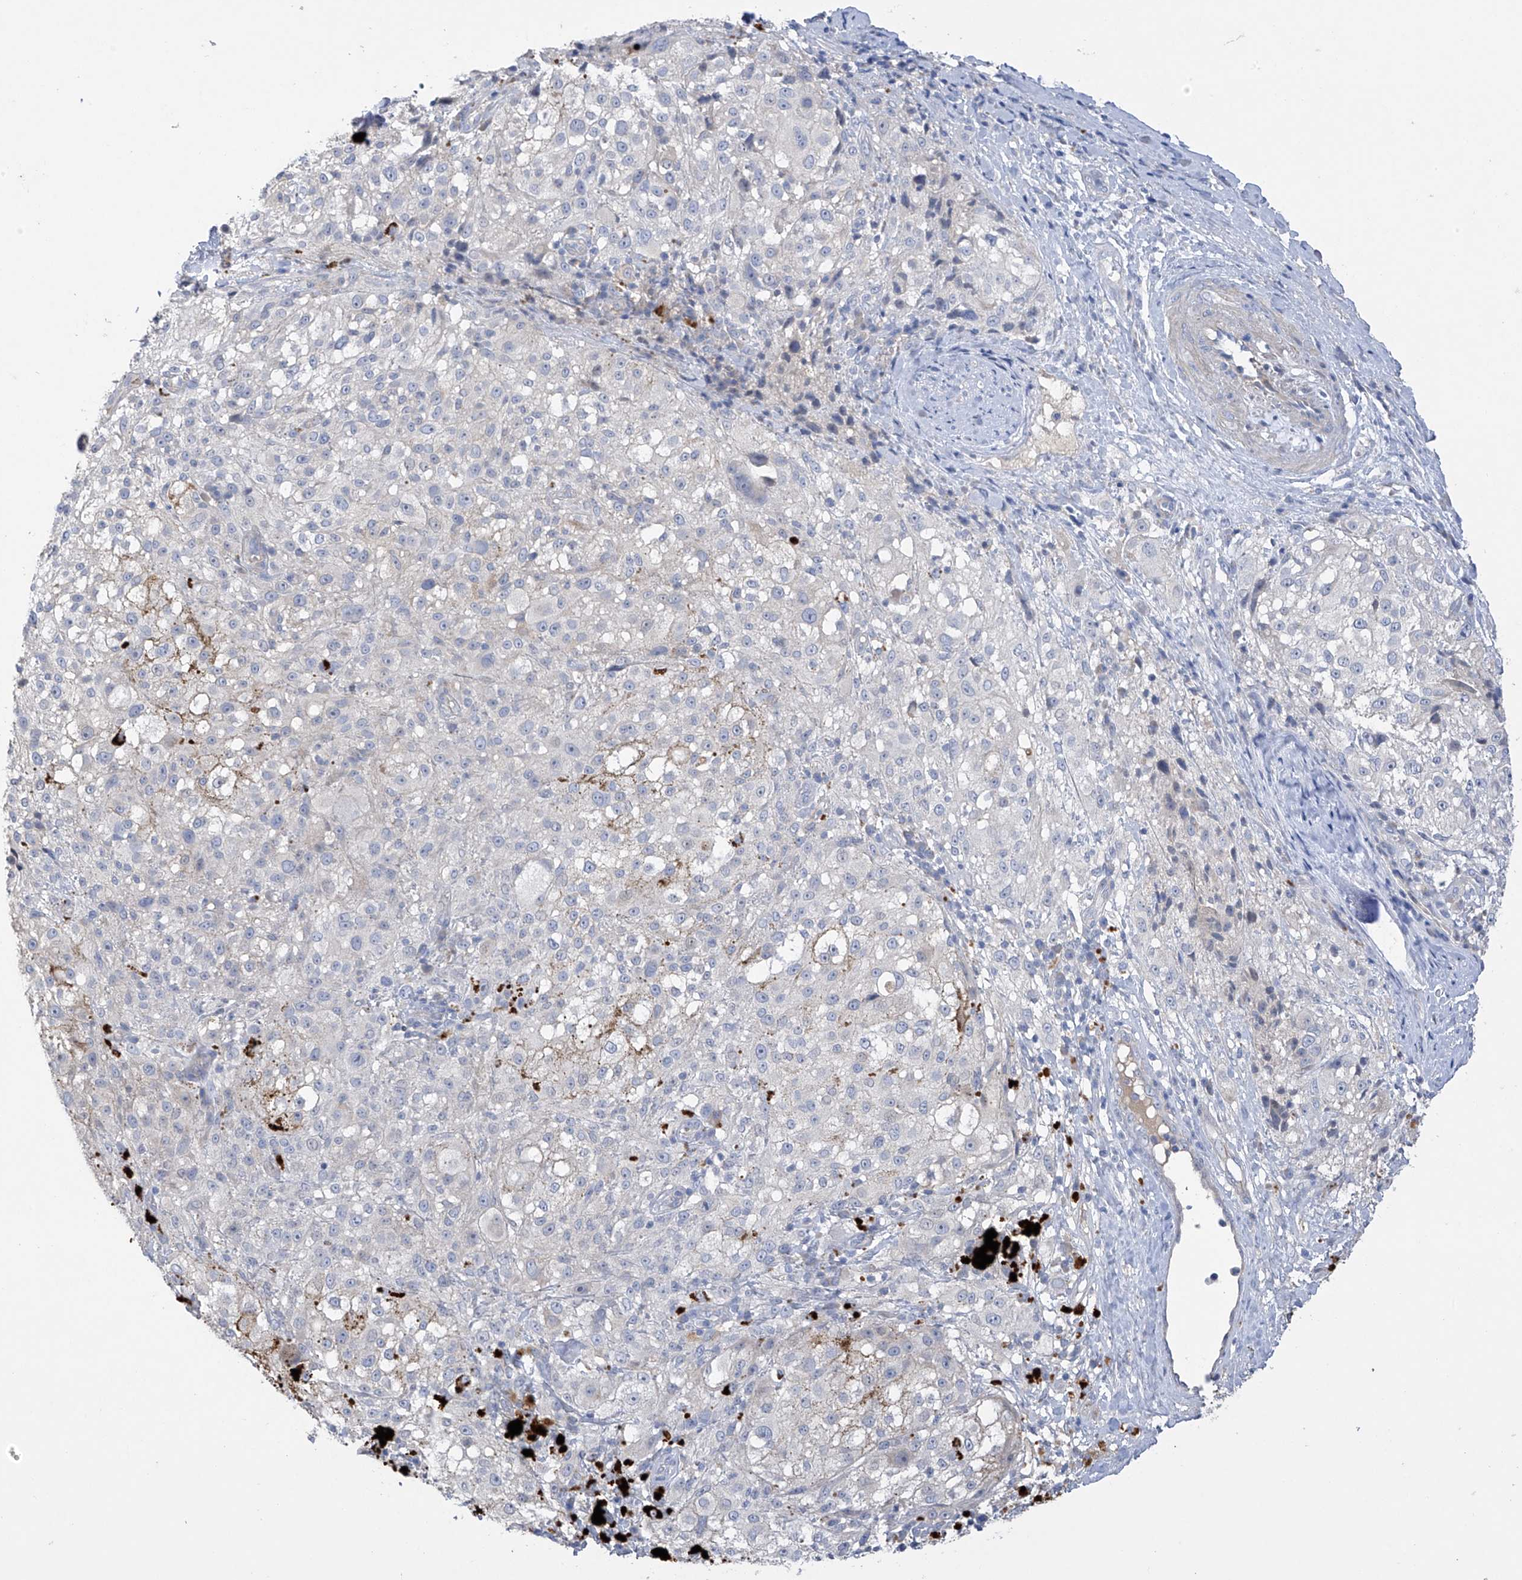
{"staining": {"intensity": "negative", "quantity": "none", "location": "none"}, "tissue": "melanoma", "cell_type": "Tumor cells", "image_type": "cancer", "snomed": [{"axis": "morphology", "description": "Necrosis, NOS"}, {"axis": "morphology", "description": "Malignant melanoma, NOS"}, {"axis": "topography", "description": "Skin"}], "caption": "High power microscopy histopathology image of an immunohistochemistry image of malignant melanoma, revealing no significant expression in tumor cells.", "gene": "PRSS12", "patient": {"sex": "female", "age": 87}}